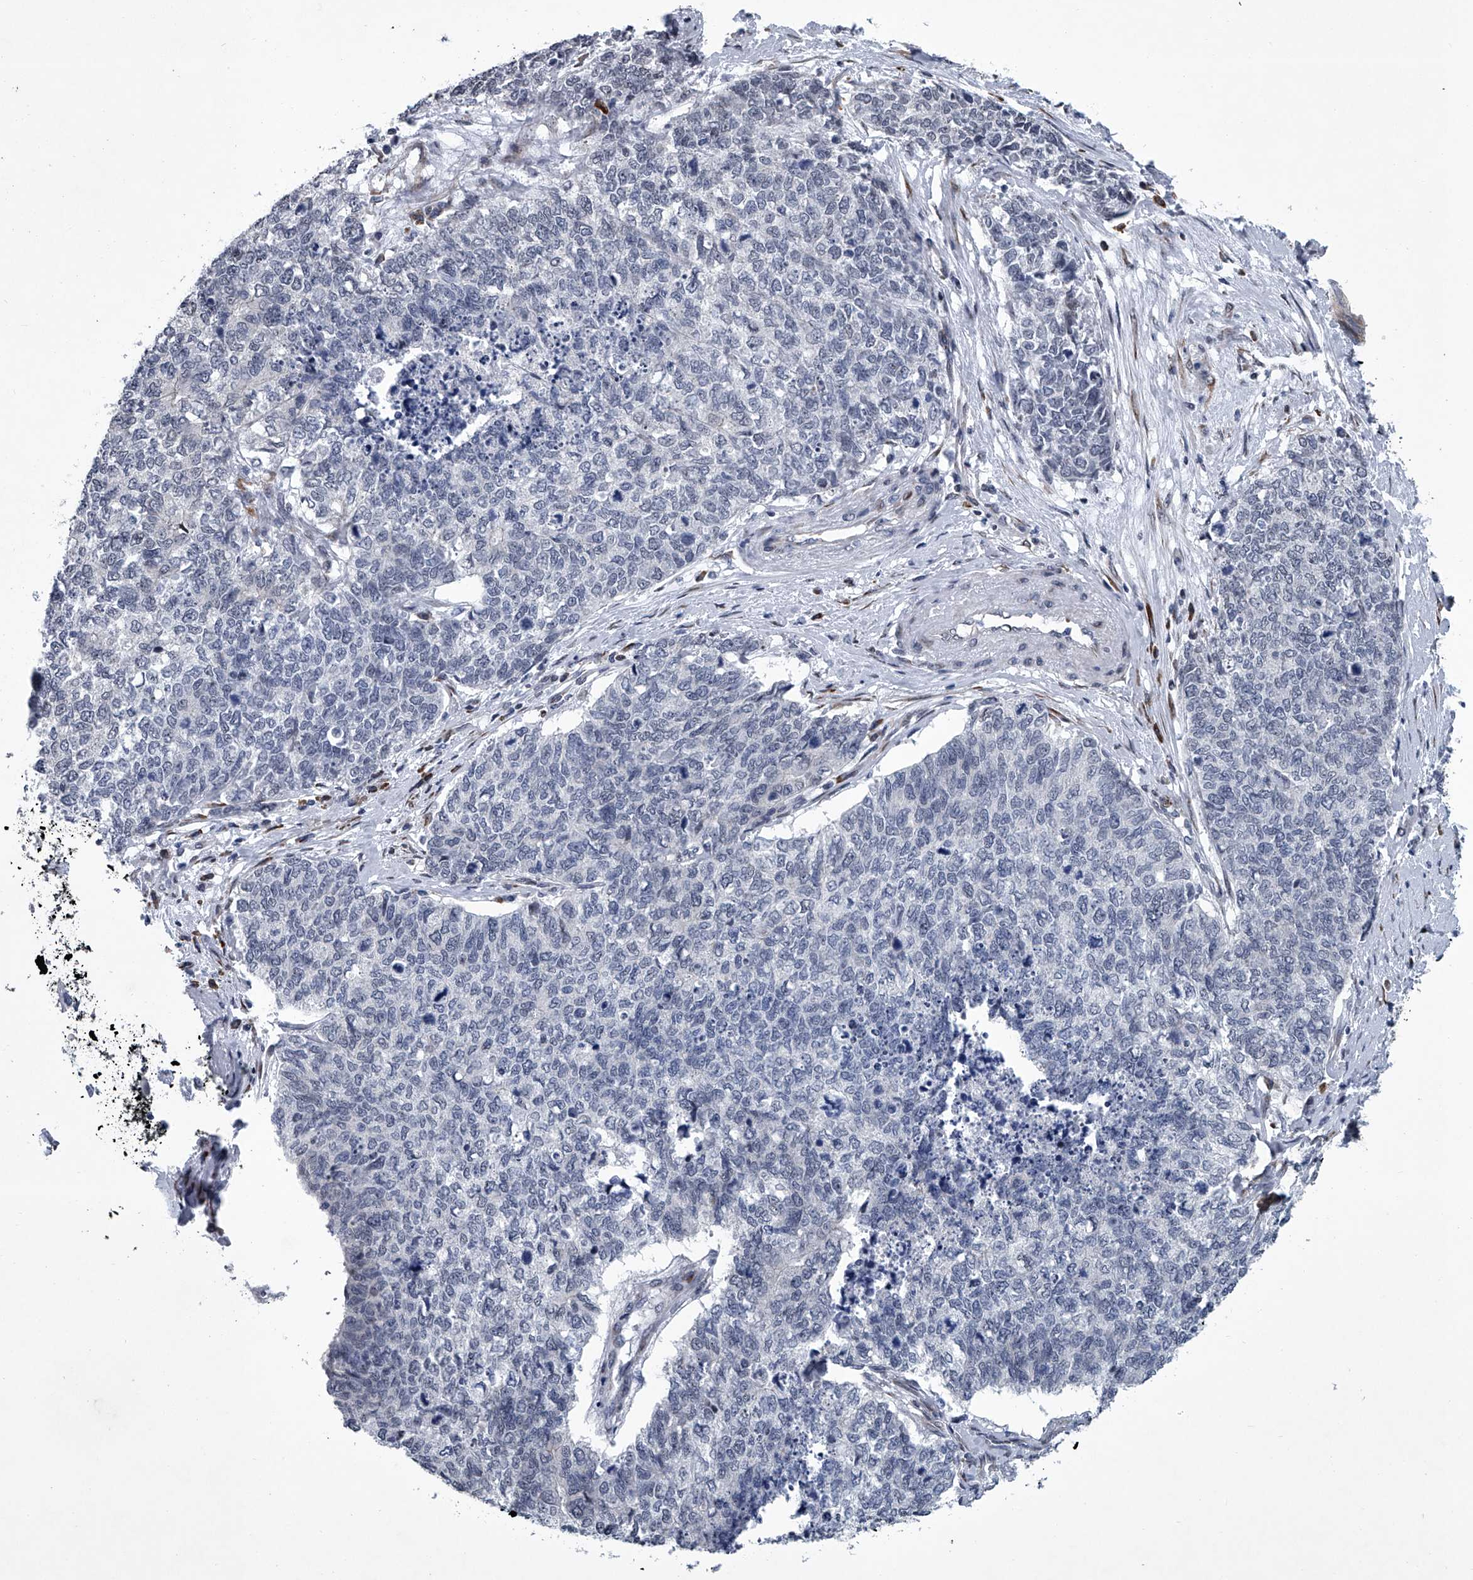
{"staining": {"intensity": "negative", "quantity": "none", "location": "none"}, "tissue": "cervical cancer", "cell_type": "Tumor cells", "image_type": "cancer", "snomed": [{"axis": "morphology", "description": "Squamous cell carcinoma, NOS"}, {"axis": "topography", "description": "Cervix"}], "caption": "This is an immunohistochemistry photomicrograph of human cervical cancer (squamous cell carcinoma). There is no expression in tumor cells.", "gene": "PPP2R5D", "patient": {"sex": "female", "age": 63}}